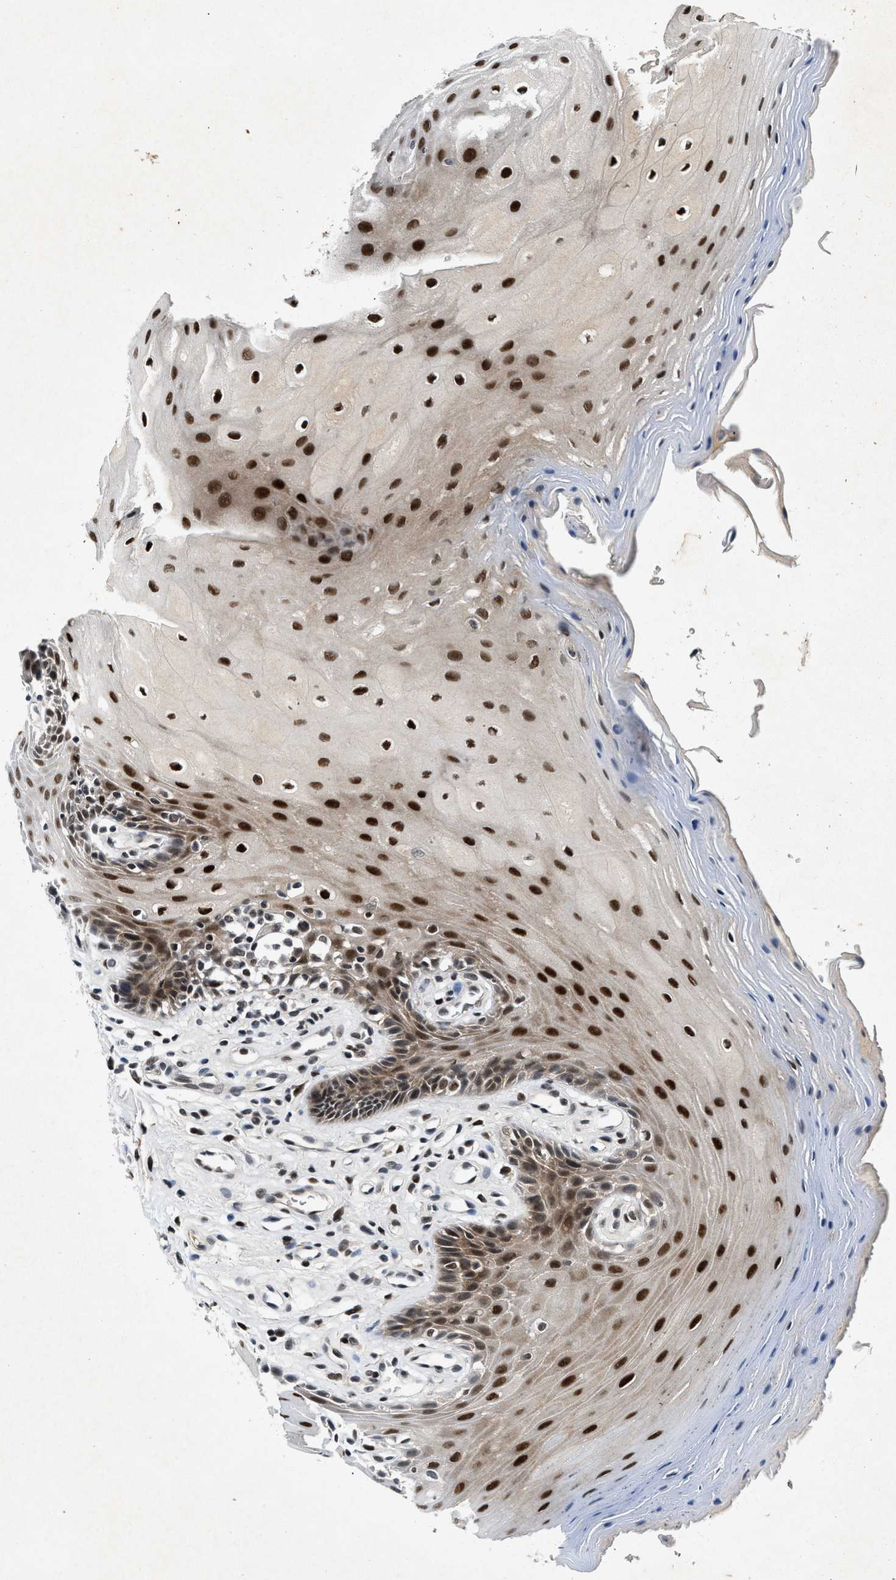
{"staining": {"intensity": "strong", "quantity": ">75%", "location": "nuclear"}, "tissue": "oral mucosa", "cell_type": "Squamous epithelial cells", "image_type": "normal", "snomed": [{"axis": "morphology", "description": "Normal tissue, NOS"}, {"axis": "morphology", "description": "Squamous cell carcinoma, NOS"}, {"axis": "topography", "description": "Oral tissue"}, {"axis": "topography", "description": "Head-Neck"}], "caption": "Approximately >75% of squamous epithelial cells in benign human oral mucosa display strong nuclear protein expression as visualized by brown immunohistochemical staining.", "gene": "NCOA1", "patient": {"sex": "male", "age": 71}}